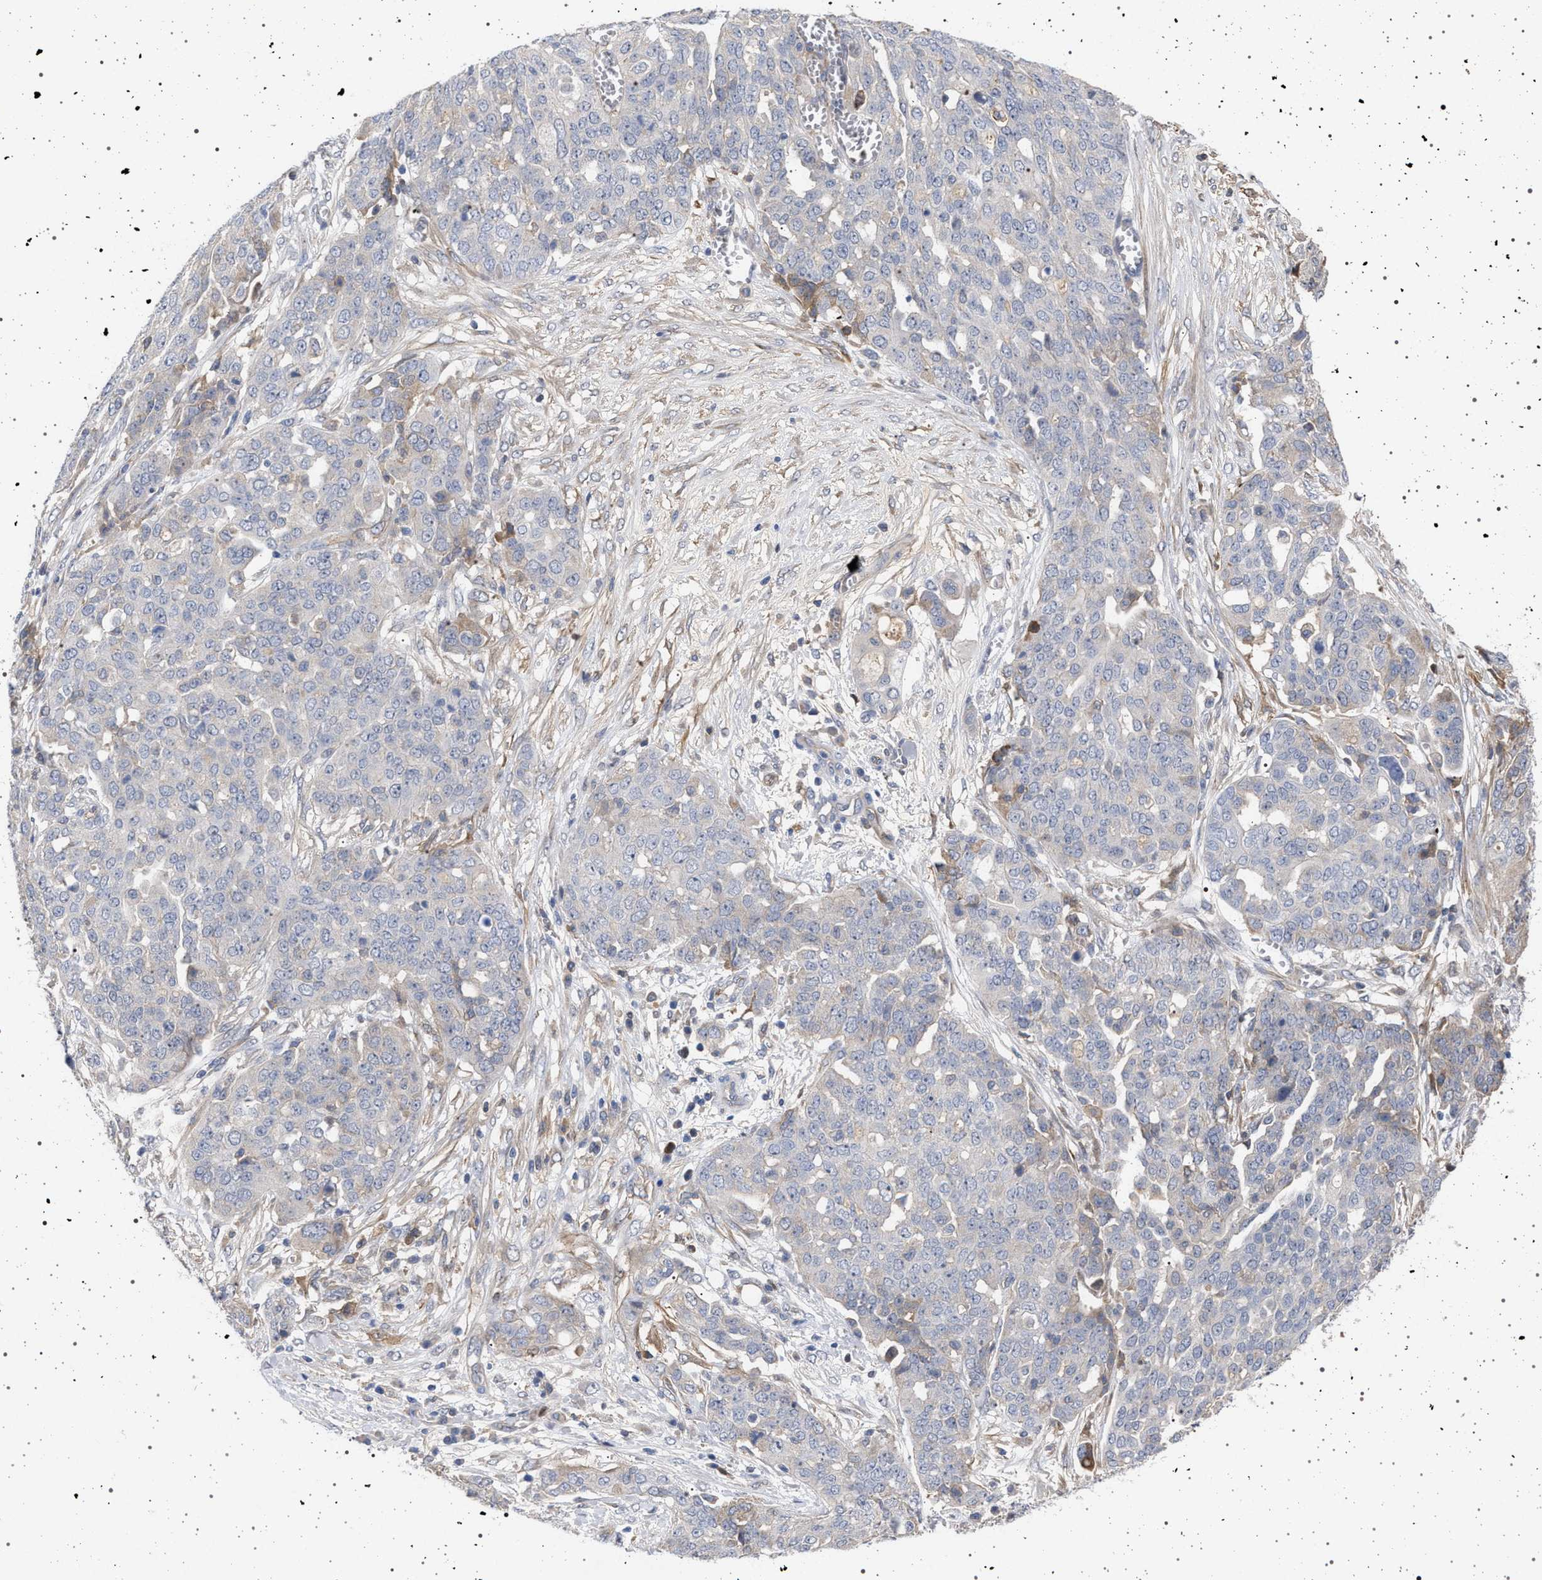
{"staining": {"intensity": "negative", "quantity": "none", "location": "none"}, "tissue": "ovarian cancer", "cell_type": "Tumor cells", "image_type": "cancer", "snomed": [{"axis": "morphology", "description": "Cystadenocarcinoma, serous, NOS"}, {"axis": "topography", "description": "Soft tissue"}, {"axis": "topography", "description": "Ovary"}], "caption": "Serous cystadenocarcinoma (ovarian) was stained to show a protein in brown. There is no significant expression in tumor cells. (Immunohistochemistry (ihc), brightfield microscopy, high magnification).", "gene": "RBM48", "patient": {"sex": "female", "age": 57}}